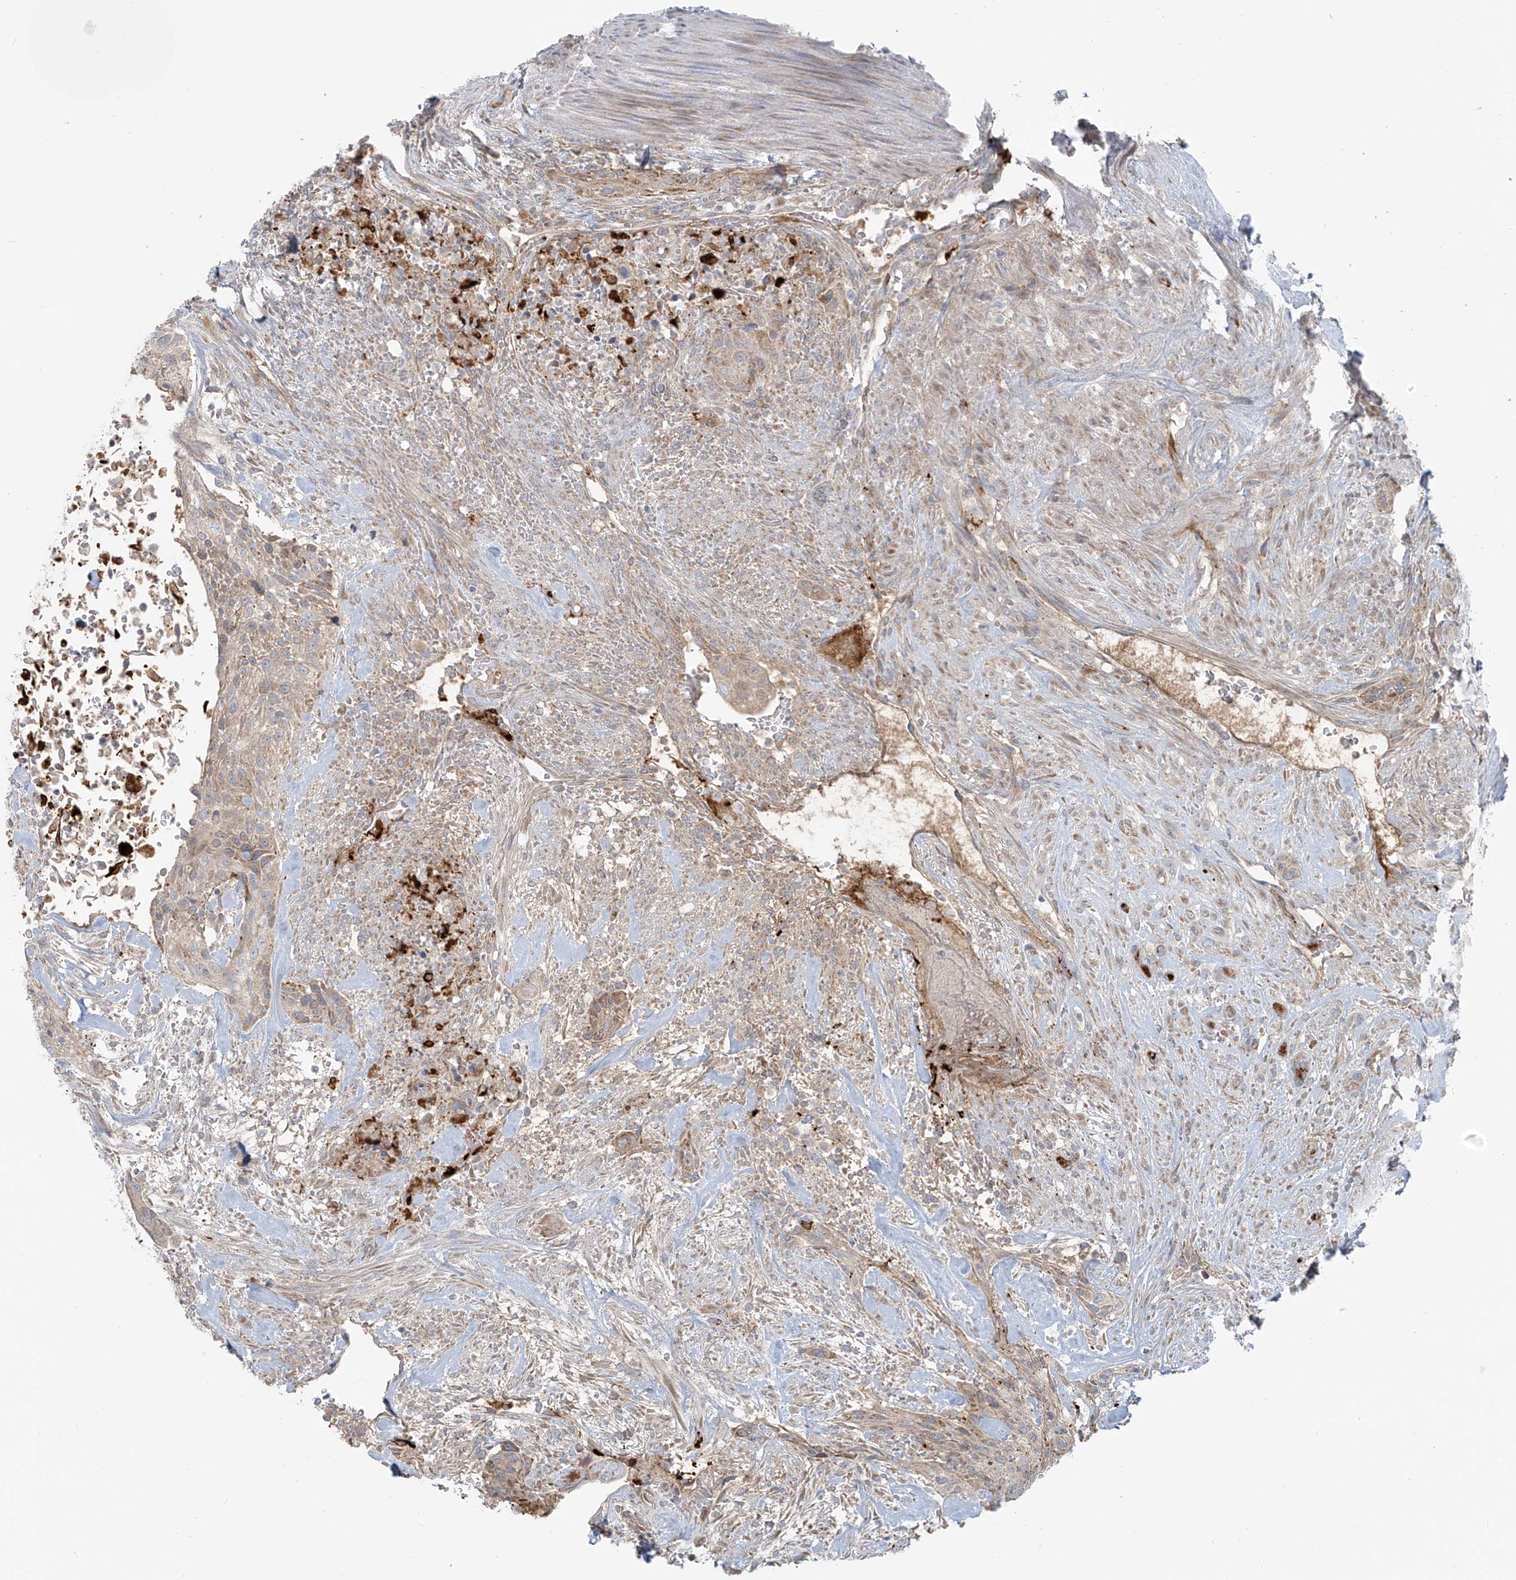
{"staining": {"intensity": "weak", "quantity": "<25%", "location": "cytoplasmic/membranous"}, "tissue": "urothelial cancer", "cell_type": "Tumor cells", "image_type": "cancer", "snomed": [{"axis": "morphology", "description": "Urothelial carcinoma, High grade"}, {"axis": "topography", "description": "Urinary bladder"}], "caption": "Urothelial cancer was stained to show a protein in brown. There is no significant positivity in tumor cells.", "gene": "LZTS3", "patient": {"sex": "male", "age": 35}}